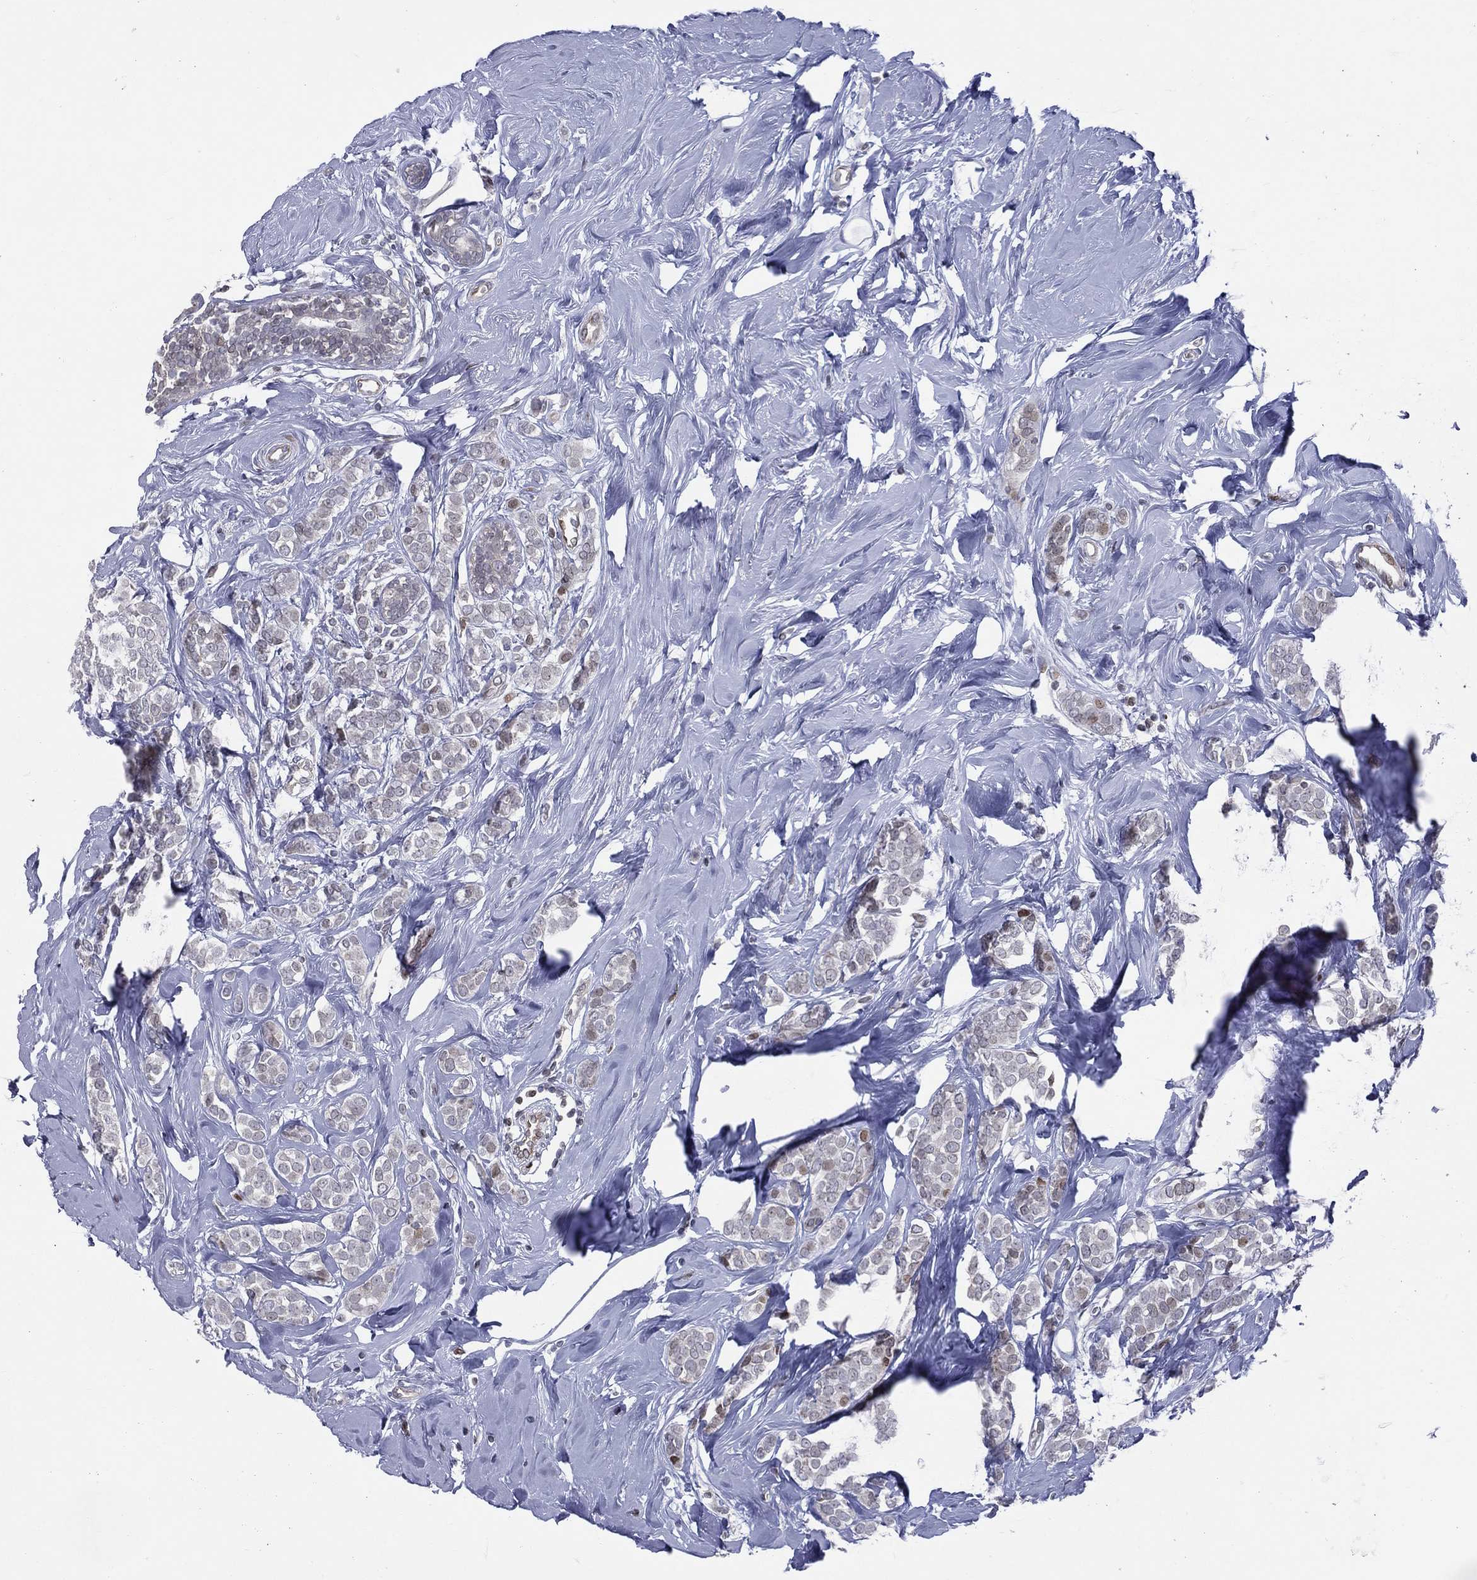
{"staining": {"intensity": "moderate", "quantity": "<25%", "location": "nuclear"}, "tissue": "breast cancer", "cell_type": "Tumor cells", "image_type": "cancer", "snomed": [{"axis": "morphology", "description": "Lobular carcinoma"}, {"axis": "topography", "description": "Breast"}], "caption": "IHC of human breast cancer exhibits low levels of moderate nuclear expression in about <25% of tumor cells. Using DAB (3,3'-diaminobenzidine) (brown) and hematoxylin (blue) stains, captured at high magnification using brightfield microscopy.", "gene": "DBF4B", "patient": {"sex": "female", "age": 49}}